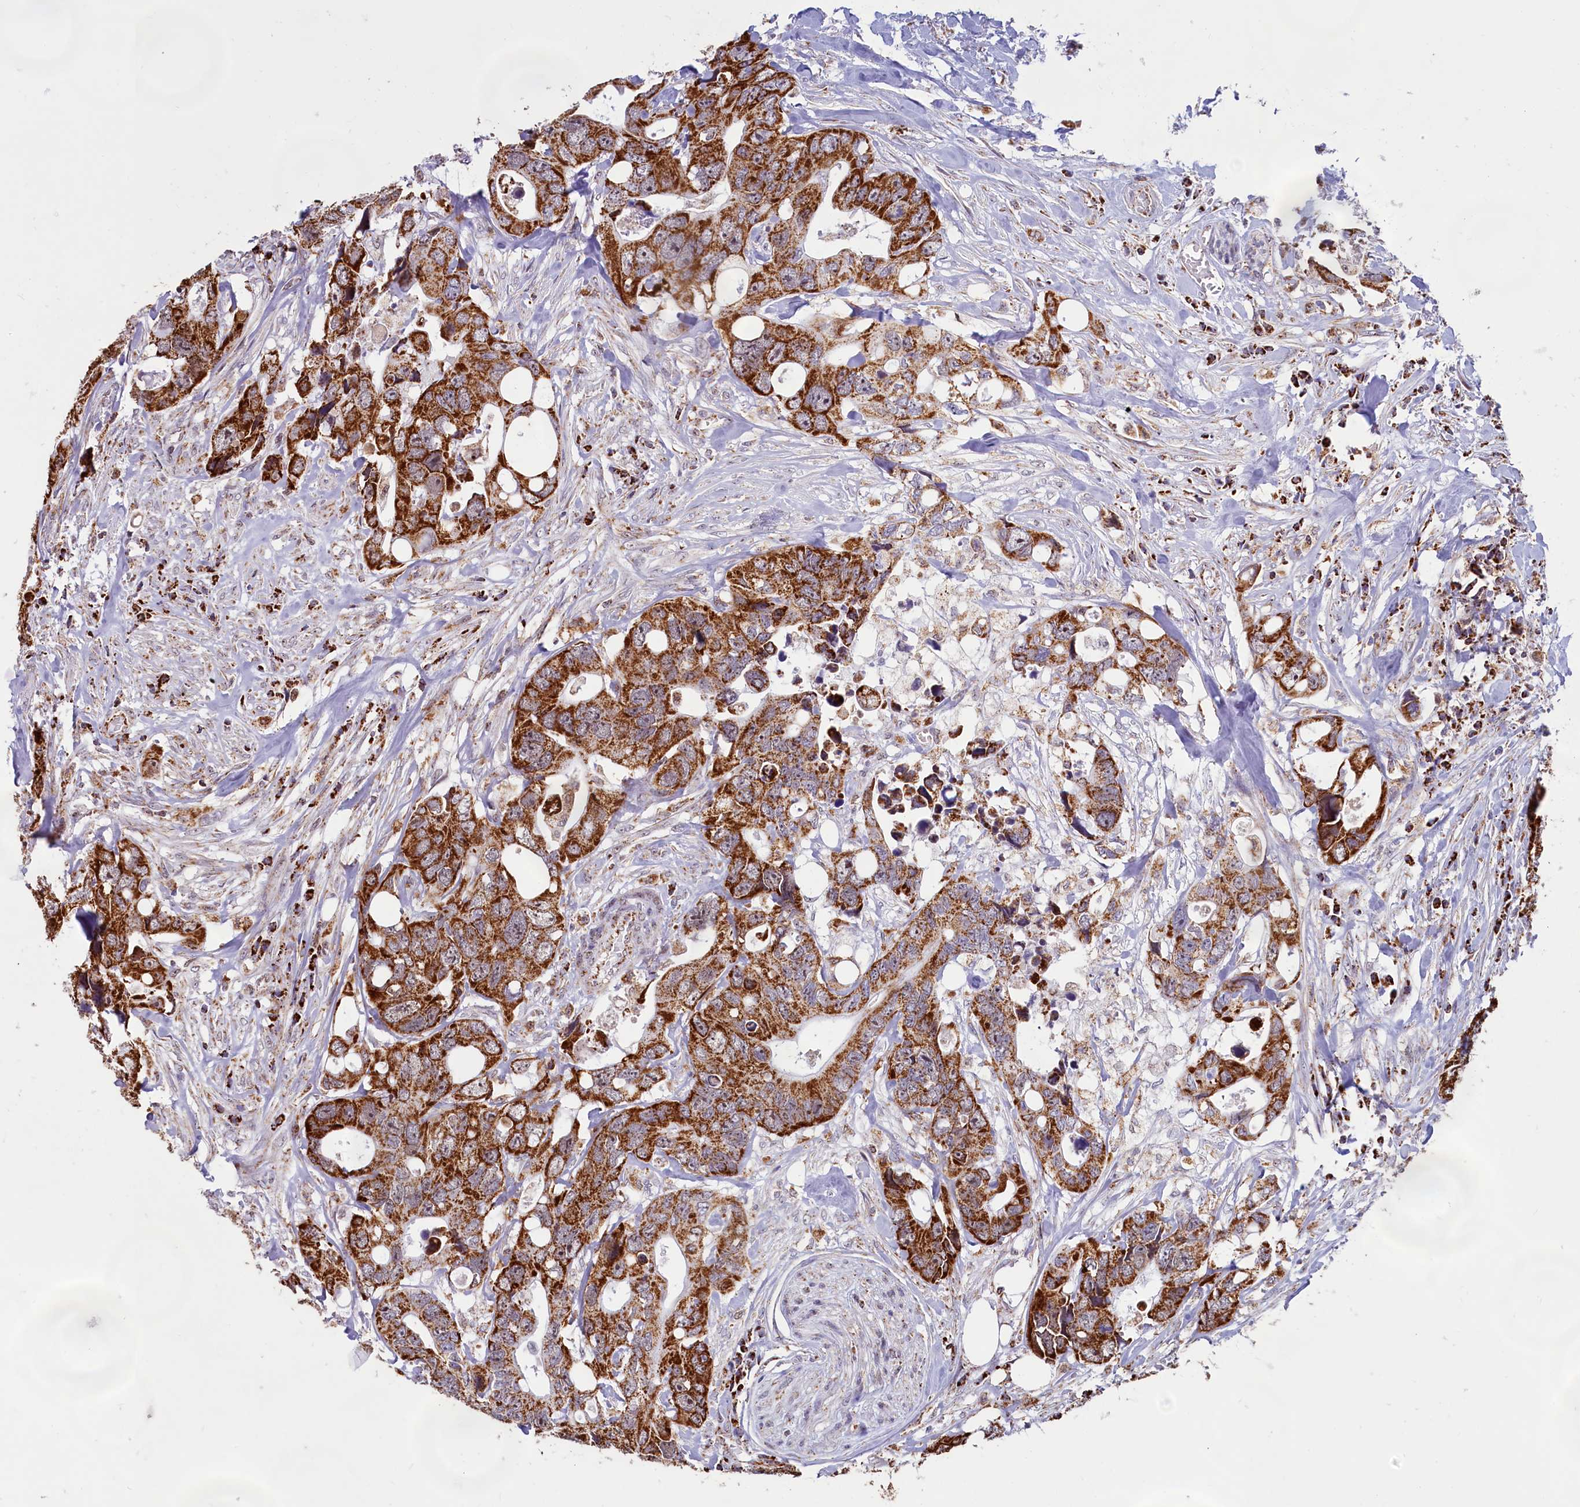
{"staining": {"intensity": "strong", "quantity": ">75%", "location": "cytoplasmic/membranous"}, "tissue": "colorectal cancer", "cell_type": "Tumor cells", "image_type": "cancer", "snomed": [{"axis": "morphology", "description": "Adenocarcinoma, NOS"}, {"axis": "topography", "description": "Rectum"}], "caption": "High-power microscopy captured an IHC histopathology image of colorectal cancer, revealing strong cytoplasmic/membranous expression in about >75% of tumor cells.", "gene": "C1D", "patient": {"sex": "male", "age": 57}}